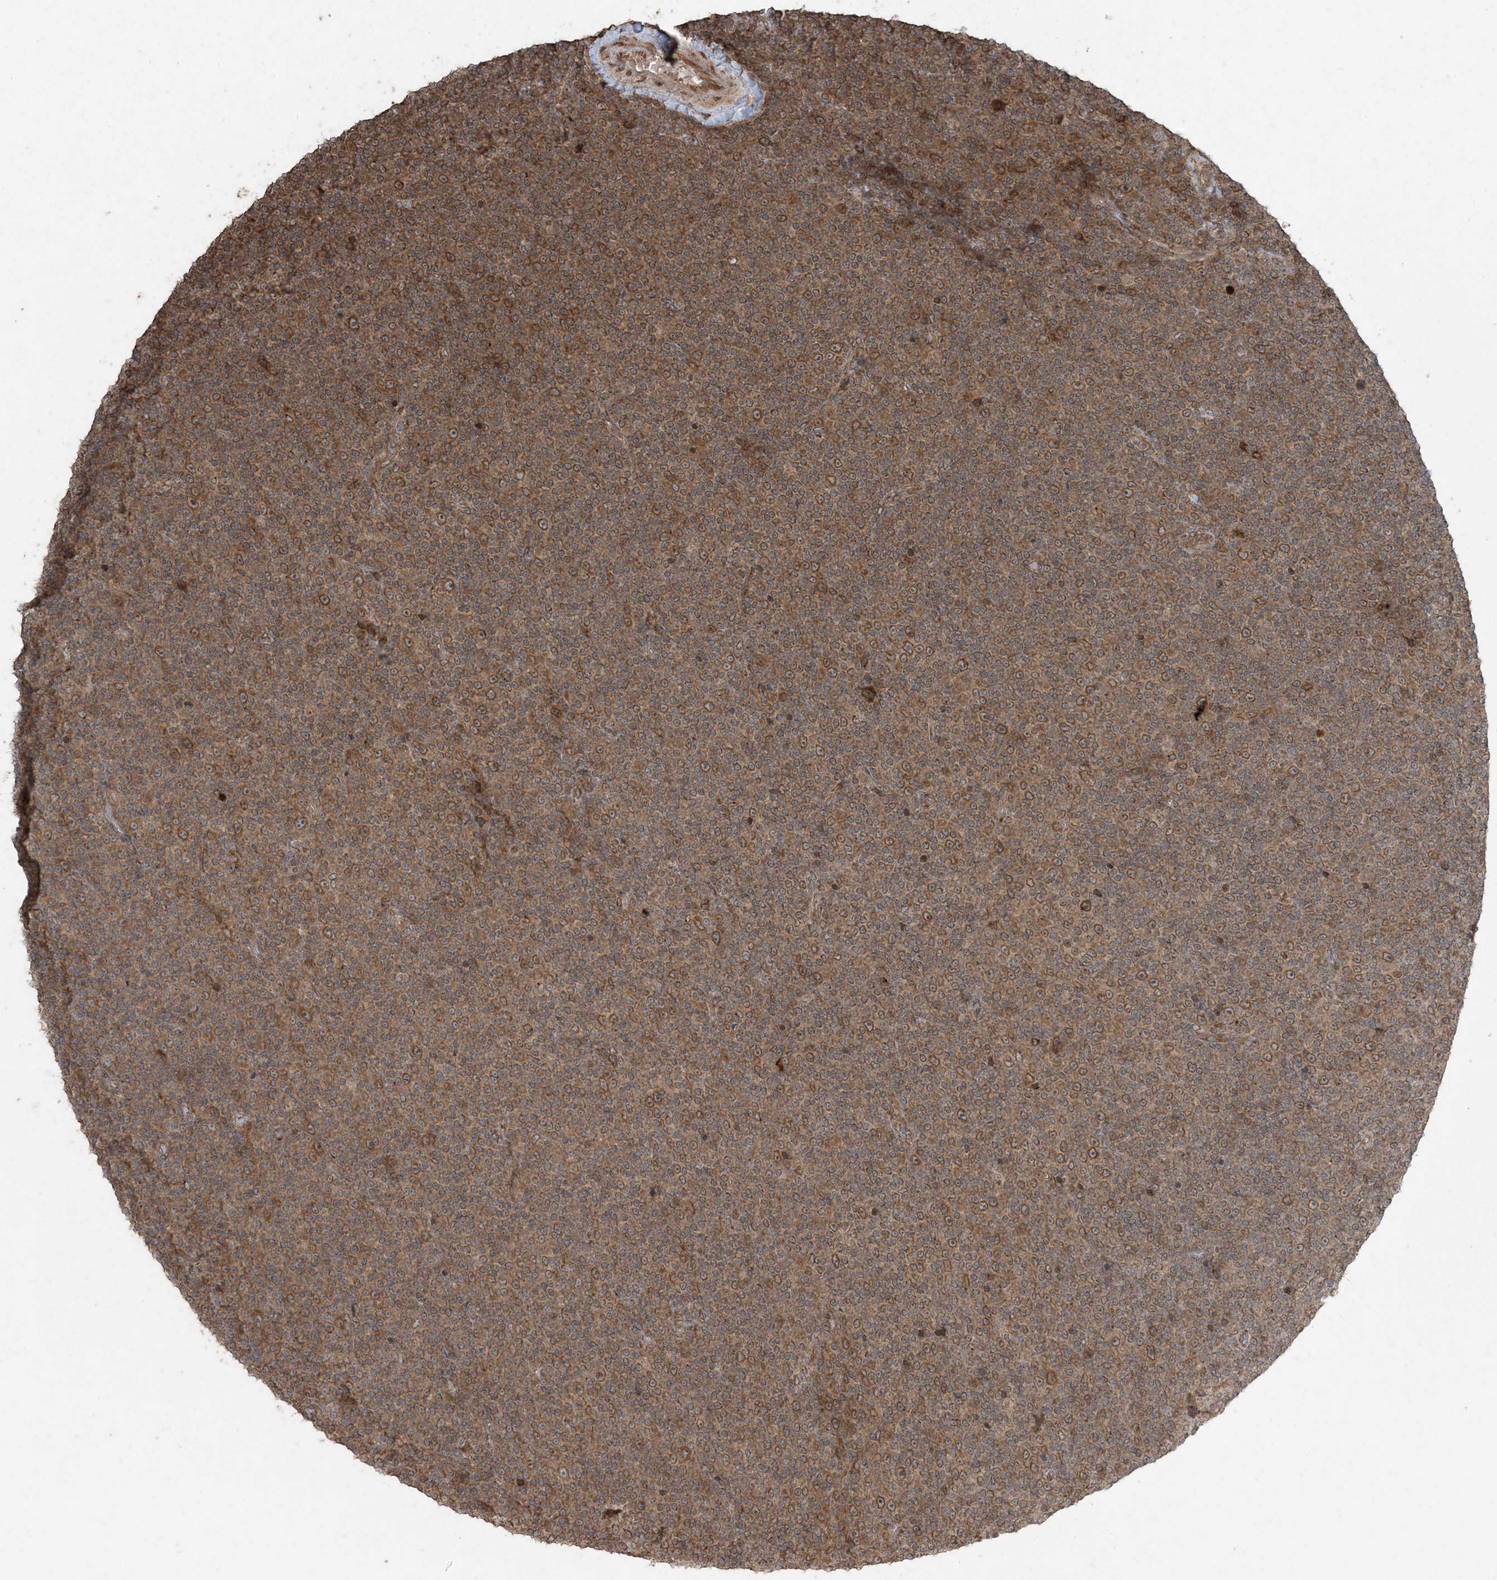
{"staining": {"intensity": "moderate", "quantity": ">75%", "location": "cytoplasmic/membranous"}, "tissue": "lymphoma", "cell_type": "Tumor cells", "image_type": "cancer", "snomed": [{"axis": "morphology", "description": "Malignant lymphoma, non-Hodgkin's type, Low grade"}, {"axis": "topography", "description": "Lymph node"}], "caption": "This photomicrograph exhibits IHC staining of malignant lymphoma, non-Hodgkin's type (low-grade), with medium moderate cytoplasmic/membranous expression in about >75% of tumor cells.", "gene": "DDX19B", "patient": {"sex": "female", "age": 67}}